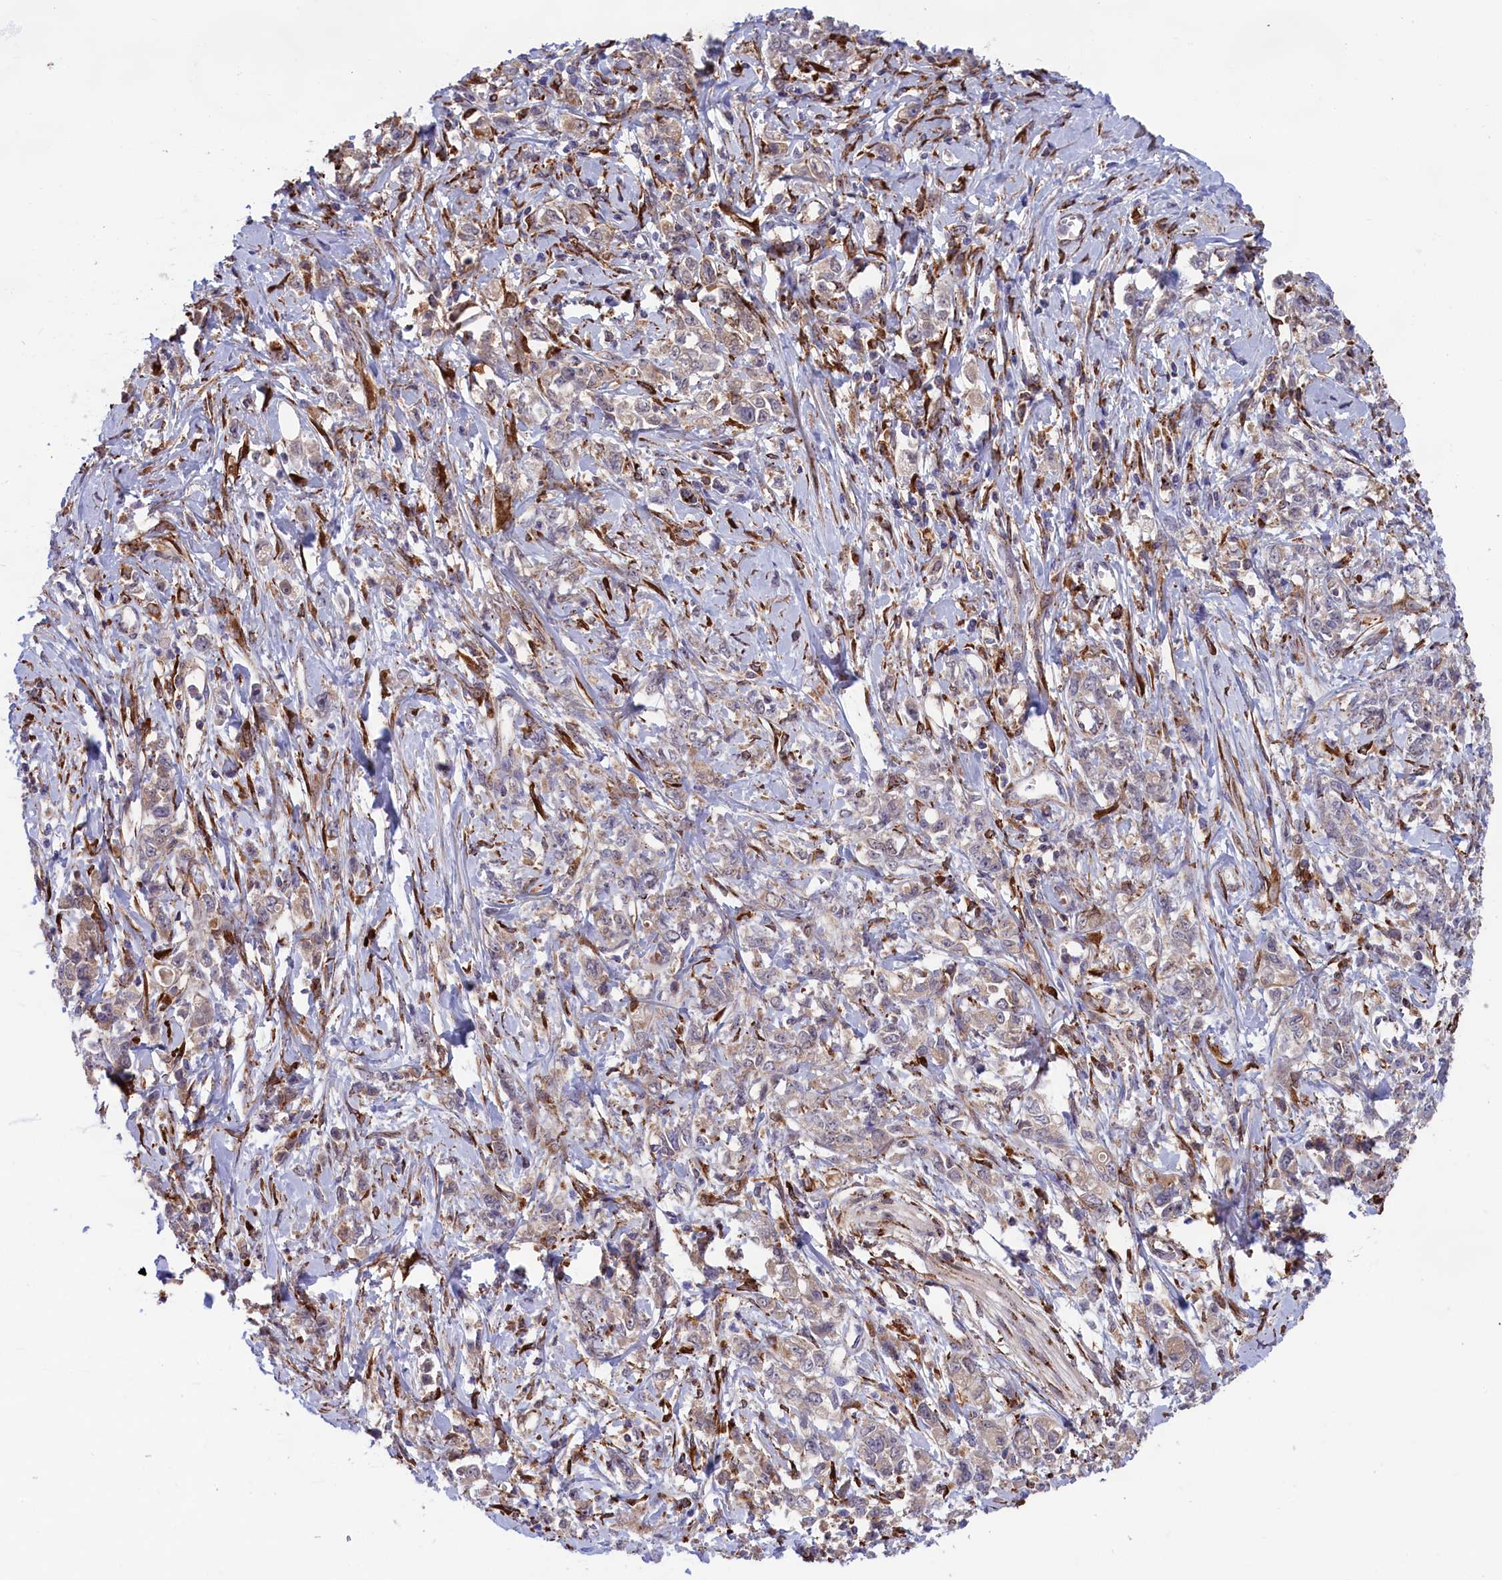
{"staining": {"intensity": "weak", "quantity": "<25%", "location": "cytoplasmic/membranous"}, "tissue": "stomach cancer", "cell_type": "Tumor cells", "image_type": "cancer", "snomed": [{"axis": "morphology", "description": "Adenocarcinoma, NOS"}, {"axis": "topography", "description": "Stomach"}], "caption": "Tumor cells are negative for protein expression in human stomach cancer (adenocarcinoma). The staining was performed using DAB (3,3'-diaminobenzidine) to visualize the protein expression in brown, while the nuclei were stained in blue with hematoxylin (Magnification: 20x).", "gene": "MAN2B1", "patient": {"sex": "female", "age": 76}}